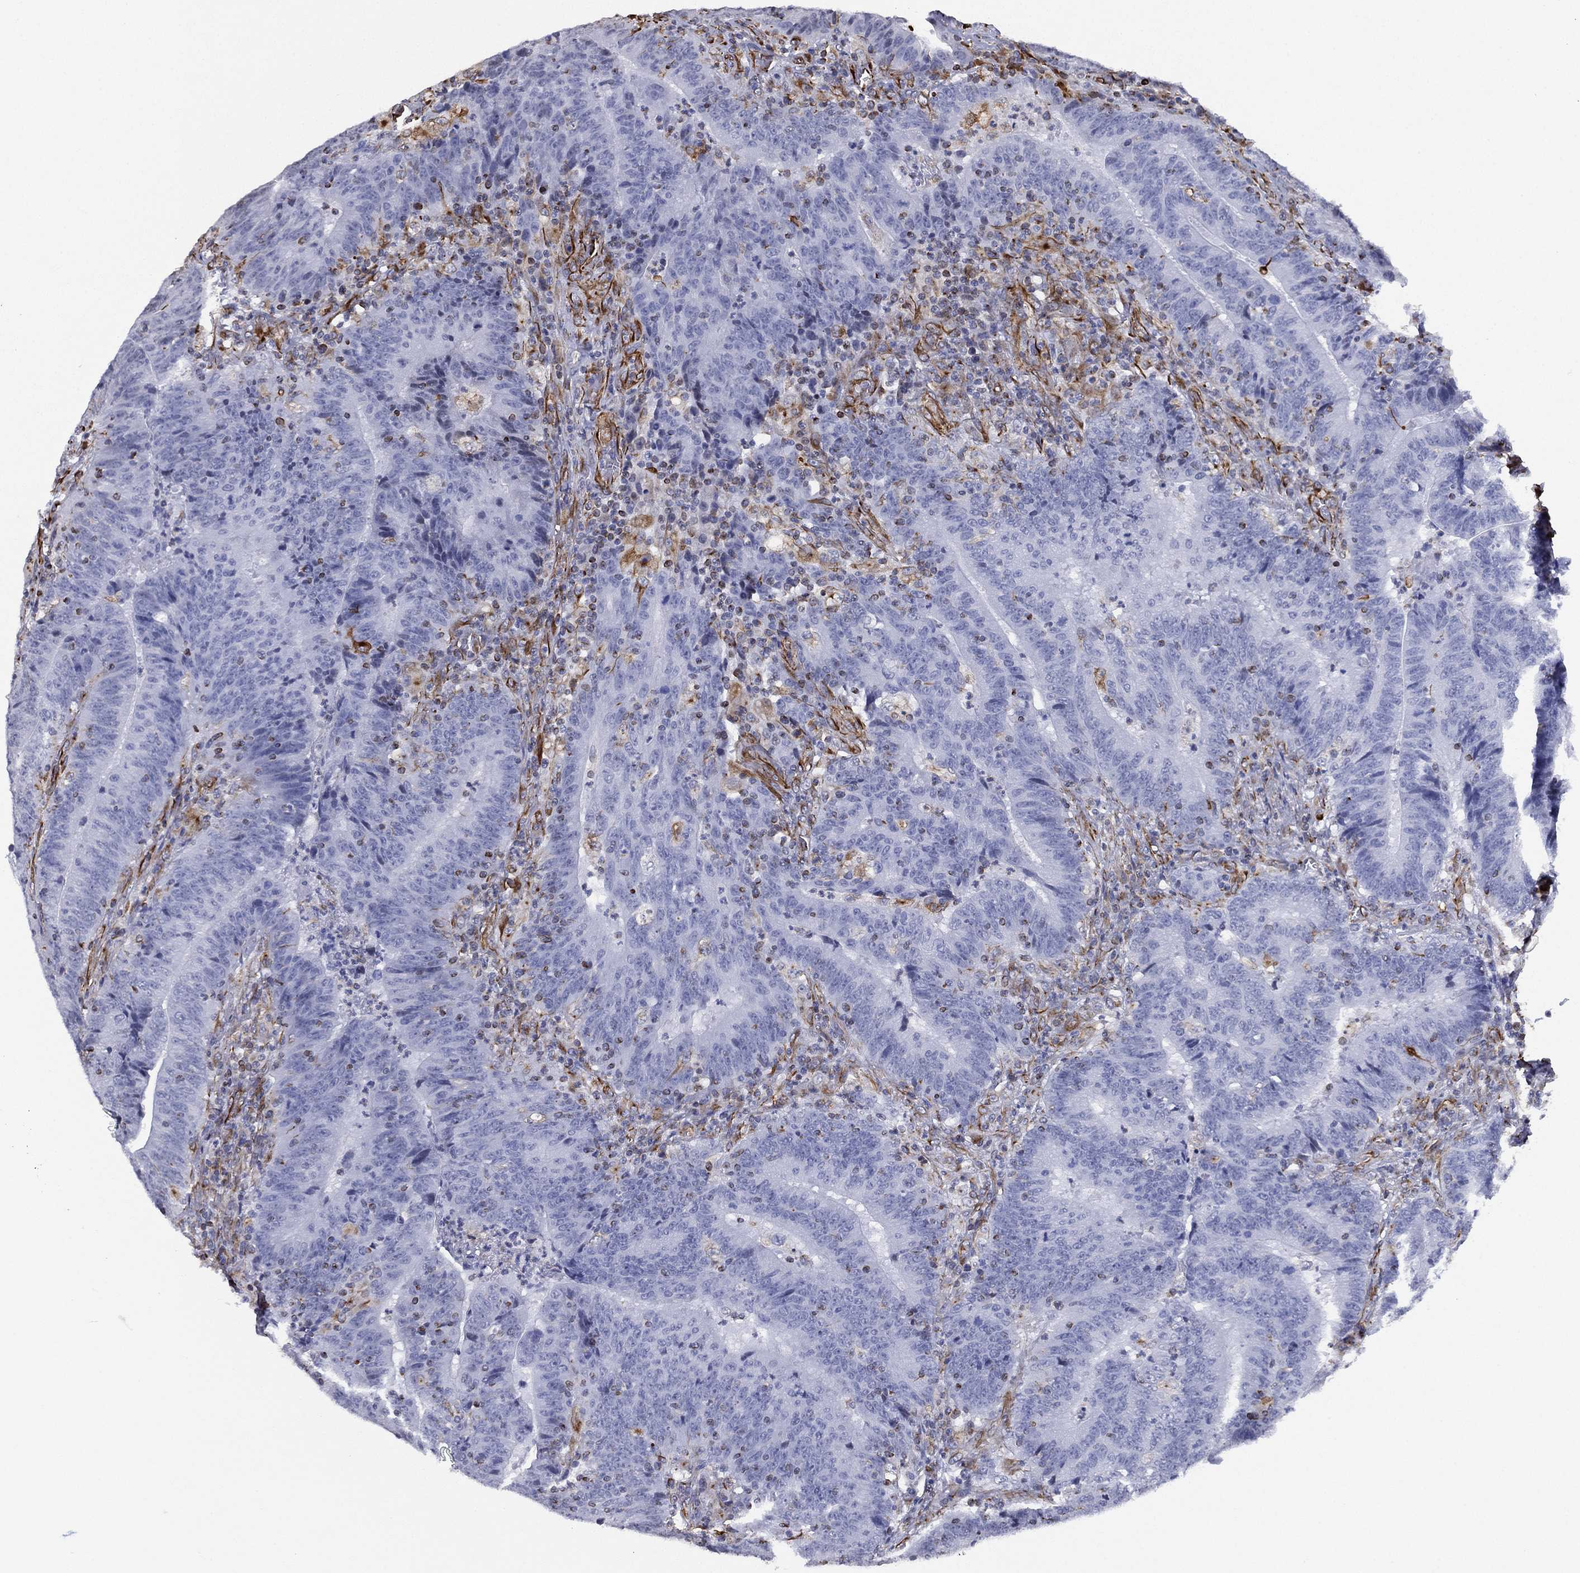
{"staining": {"intensity": "negative", "quantity": "none", "location": "none"}, "tissue": "colorectal cancer", "cell_type": "Tumor cells", "image_type": "cancer", "snomed": [{"axis": "morphology", "description": "Adenocarcinoma, NOS"}, {"axis": "topography", "description": "Colon"}], "caption": "High magnification brightfield microscopy of adenocarcinoma (colorectal) stained with DAB (brown) and counterstained with hematoxylin (blue): tumor cells show no significant staining. (DAB (3,3'-diaminobenzidine) immunohistochemistry with hematoxylin counter stain).", "gene": "MAS1", "patient": {"sex": "female", "age": 75}}